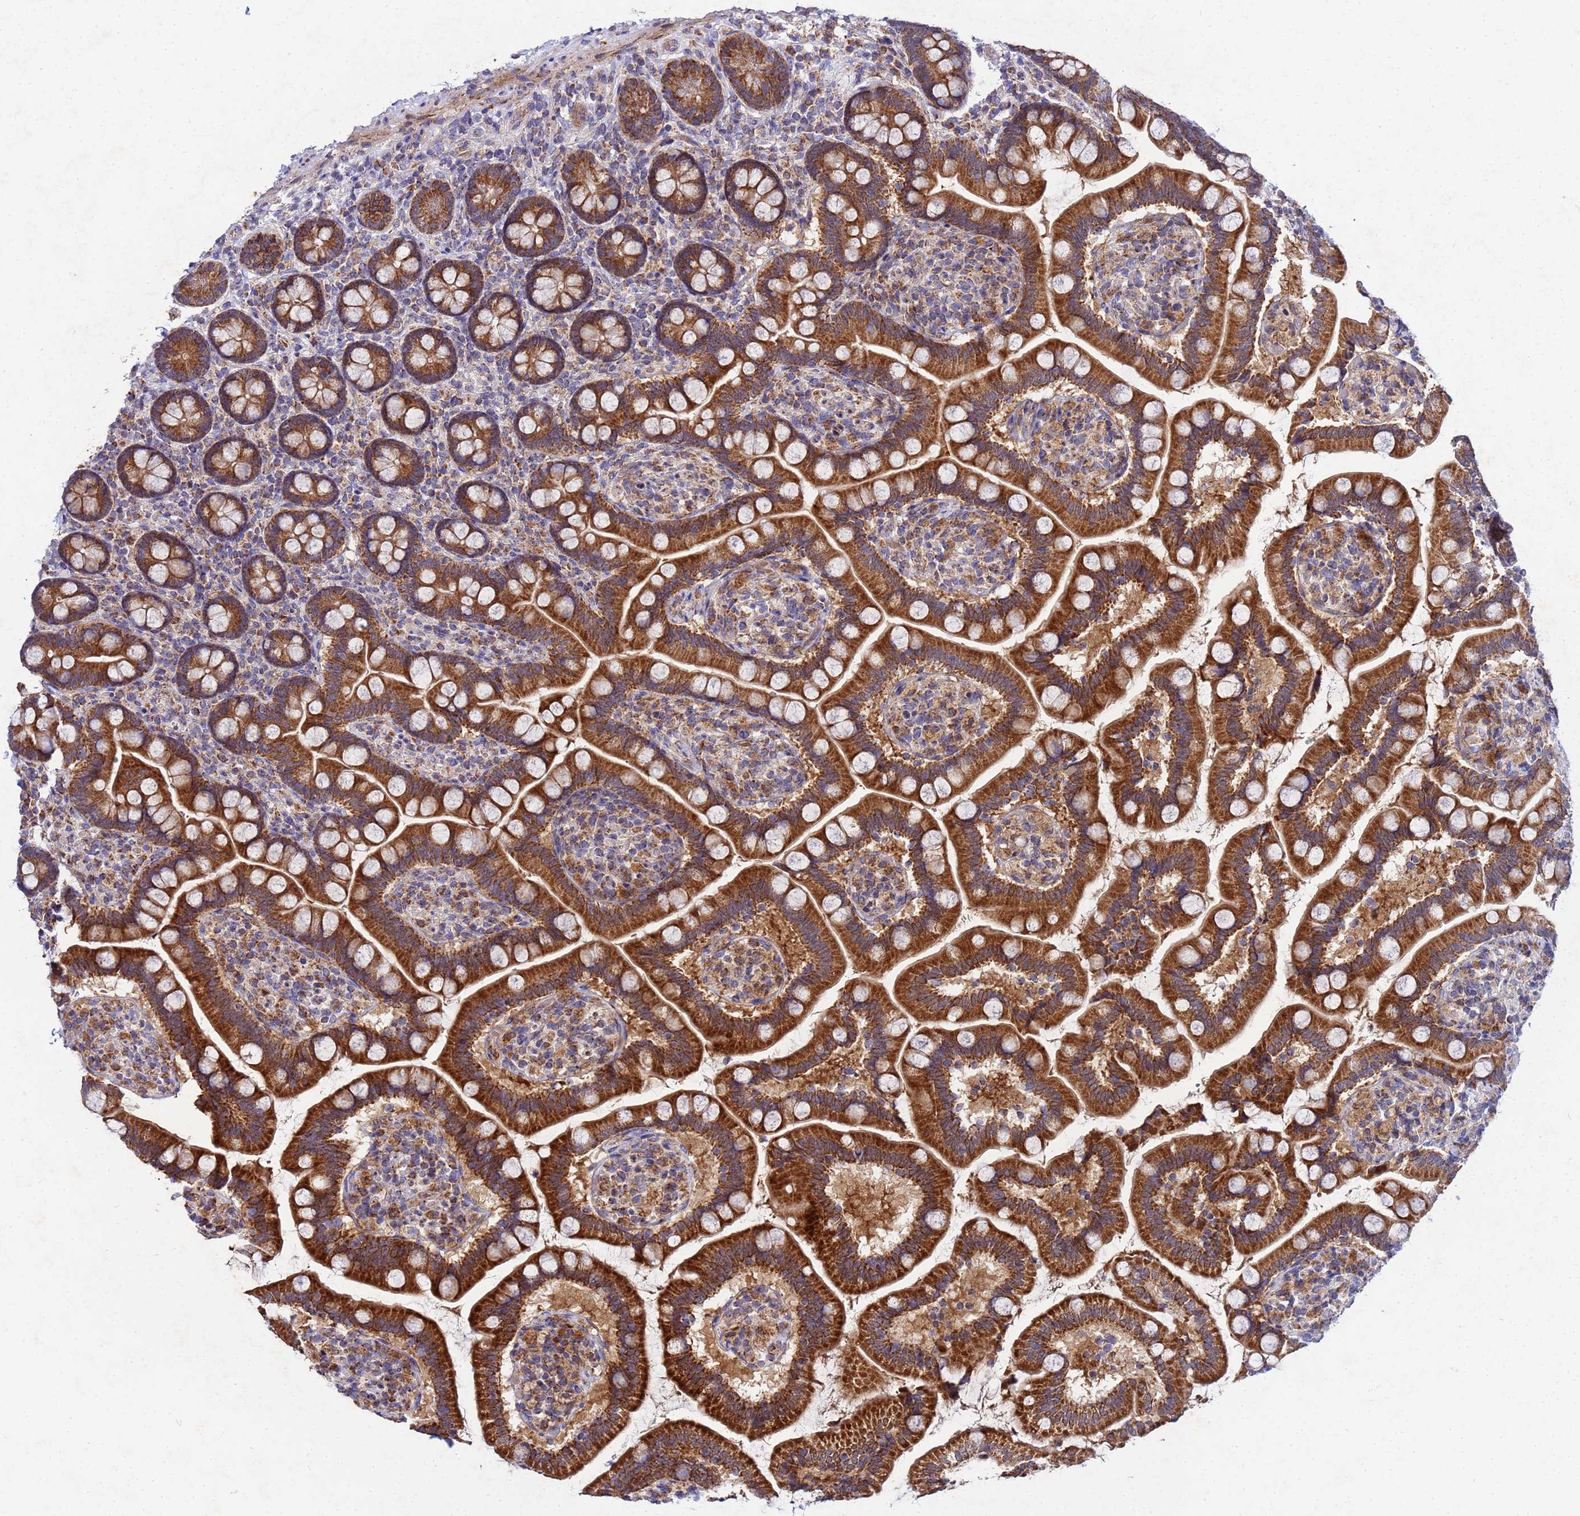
{"staining": {"intensity": "strong", "quantity": ">75%", "location": "cytoplasmic/membranous"}, "tissue": "small intestine", "cell_type": "Glandular cells", "image_type": "normal", "snomed": [{"axis": "morphology", "description": "Normal tissue, NOS"}, {"axis": "topography", "description": "Small intestine"}], "caption": "Protein expression analysis of unremarkable small intestine demonstrates strong cytoplasmic/membranous expression in about >75% of glandular cells.", "gene": "FAHD2A", "patient": {"sex": "female", "age": 64}}